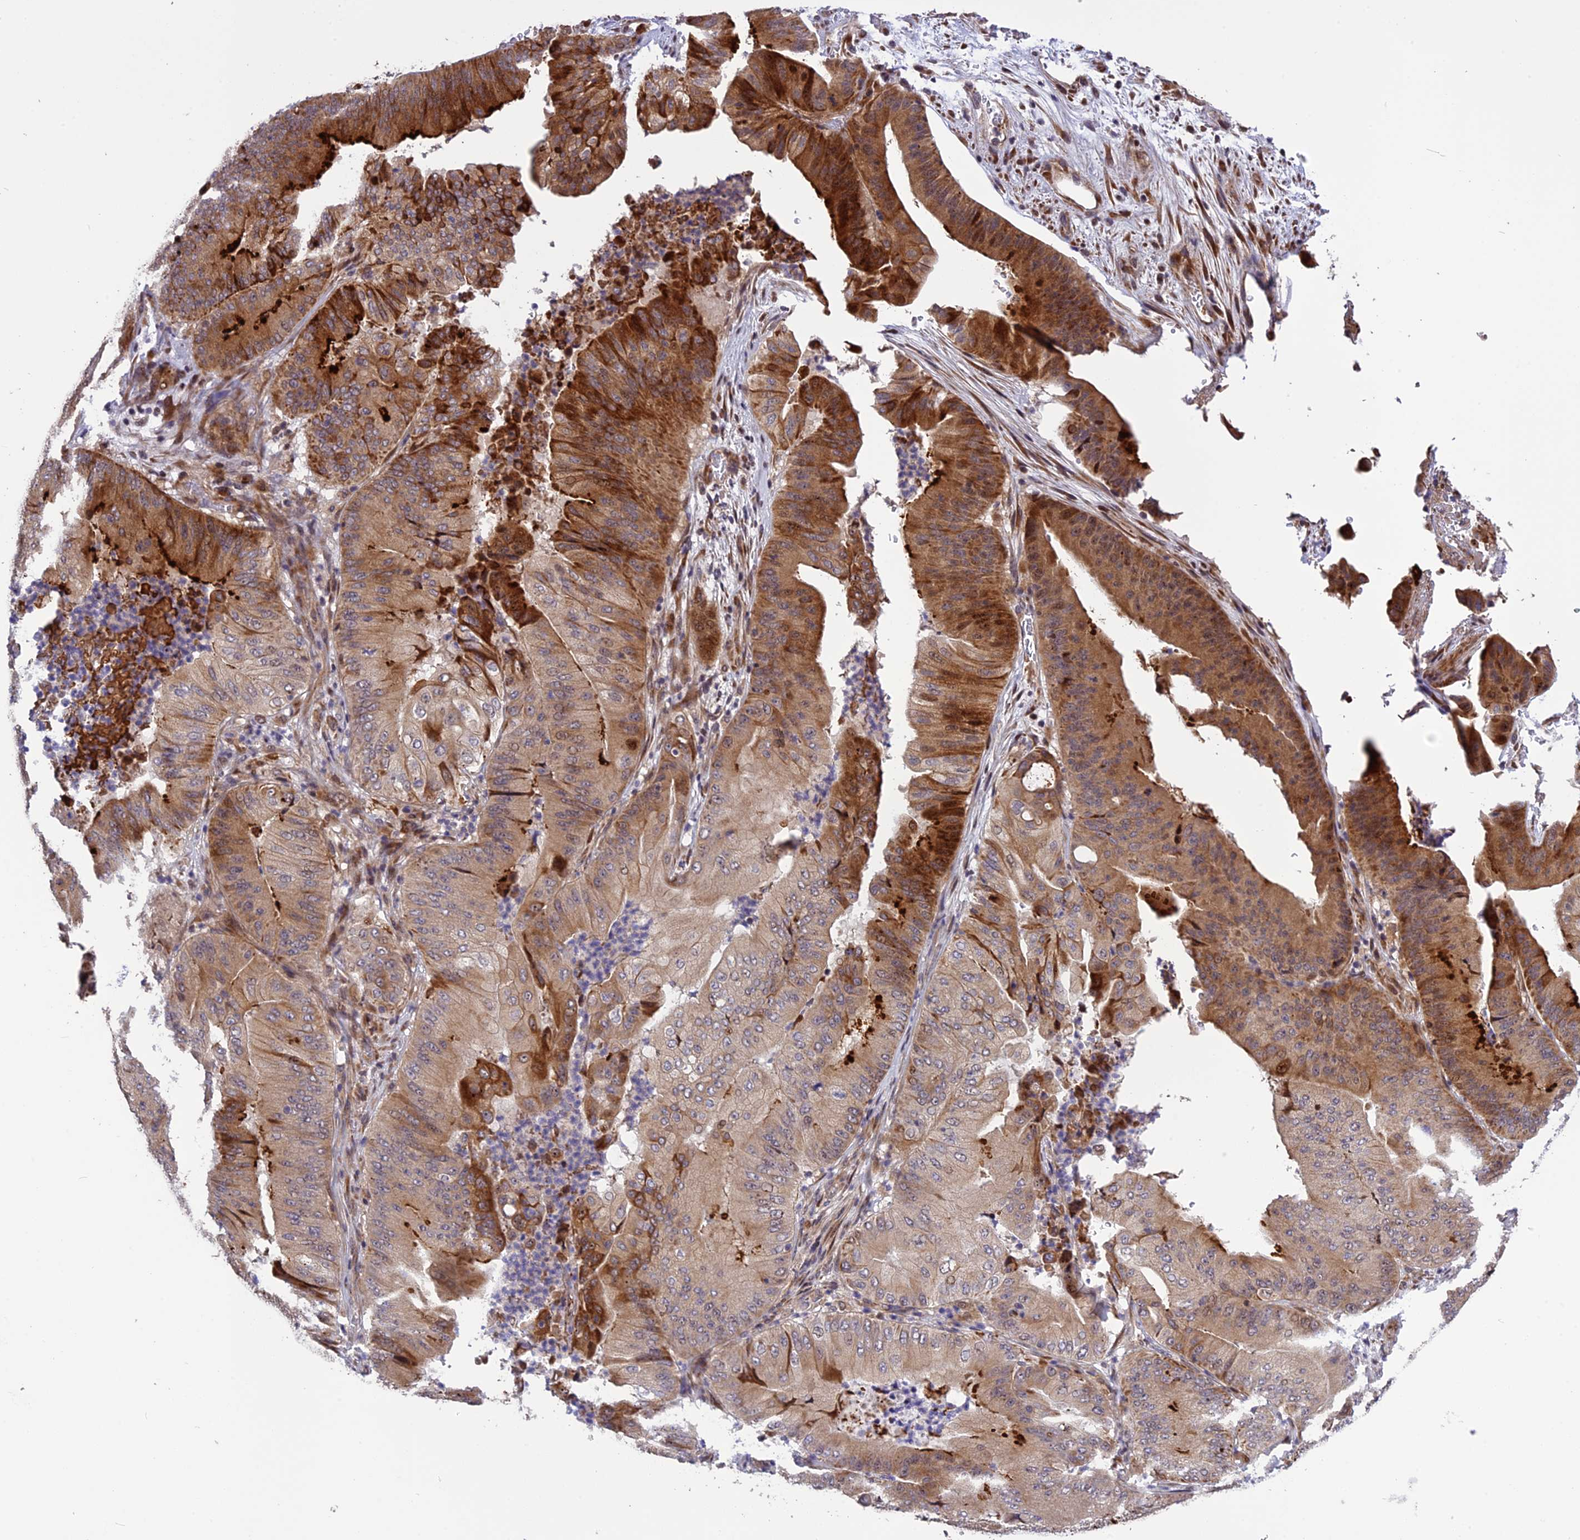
{"staining": {"intensity": "strong", "quantity": "25%-75%", "location": "cytoplasmic/membranous"}, "tissue": "pancreatic cancer", "cell_type": "Tumor cells", "image_type": "cancer", "snomed": [{"axis": "morphology", "description": "Adenocarcinoma, NOS"}, {"axis": "topography", "description": "Pancreas"}], "caption": "Protein staining of pancreatic adenocarcinoma tissue exhibits strong cytoplasmic/membranous expression in approximately 25%-75% of tumor cells.", "gene": "SPG21", "patient": {"sex": "female", "age": 77}}